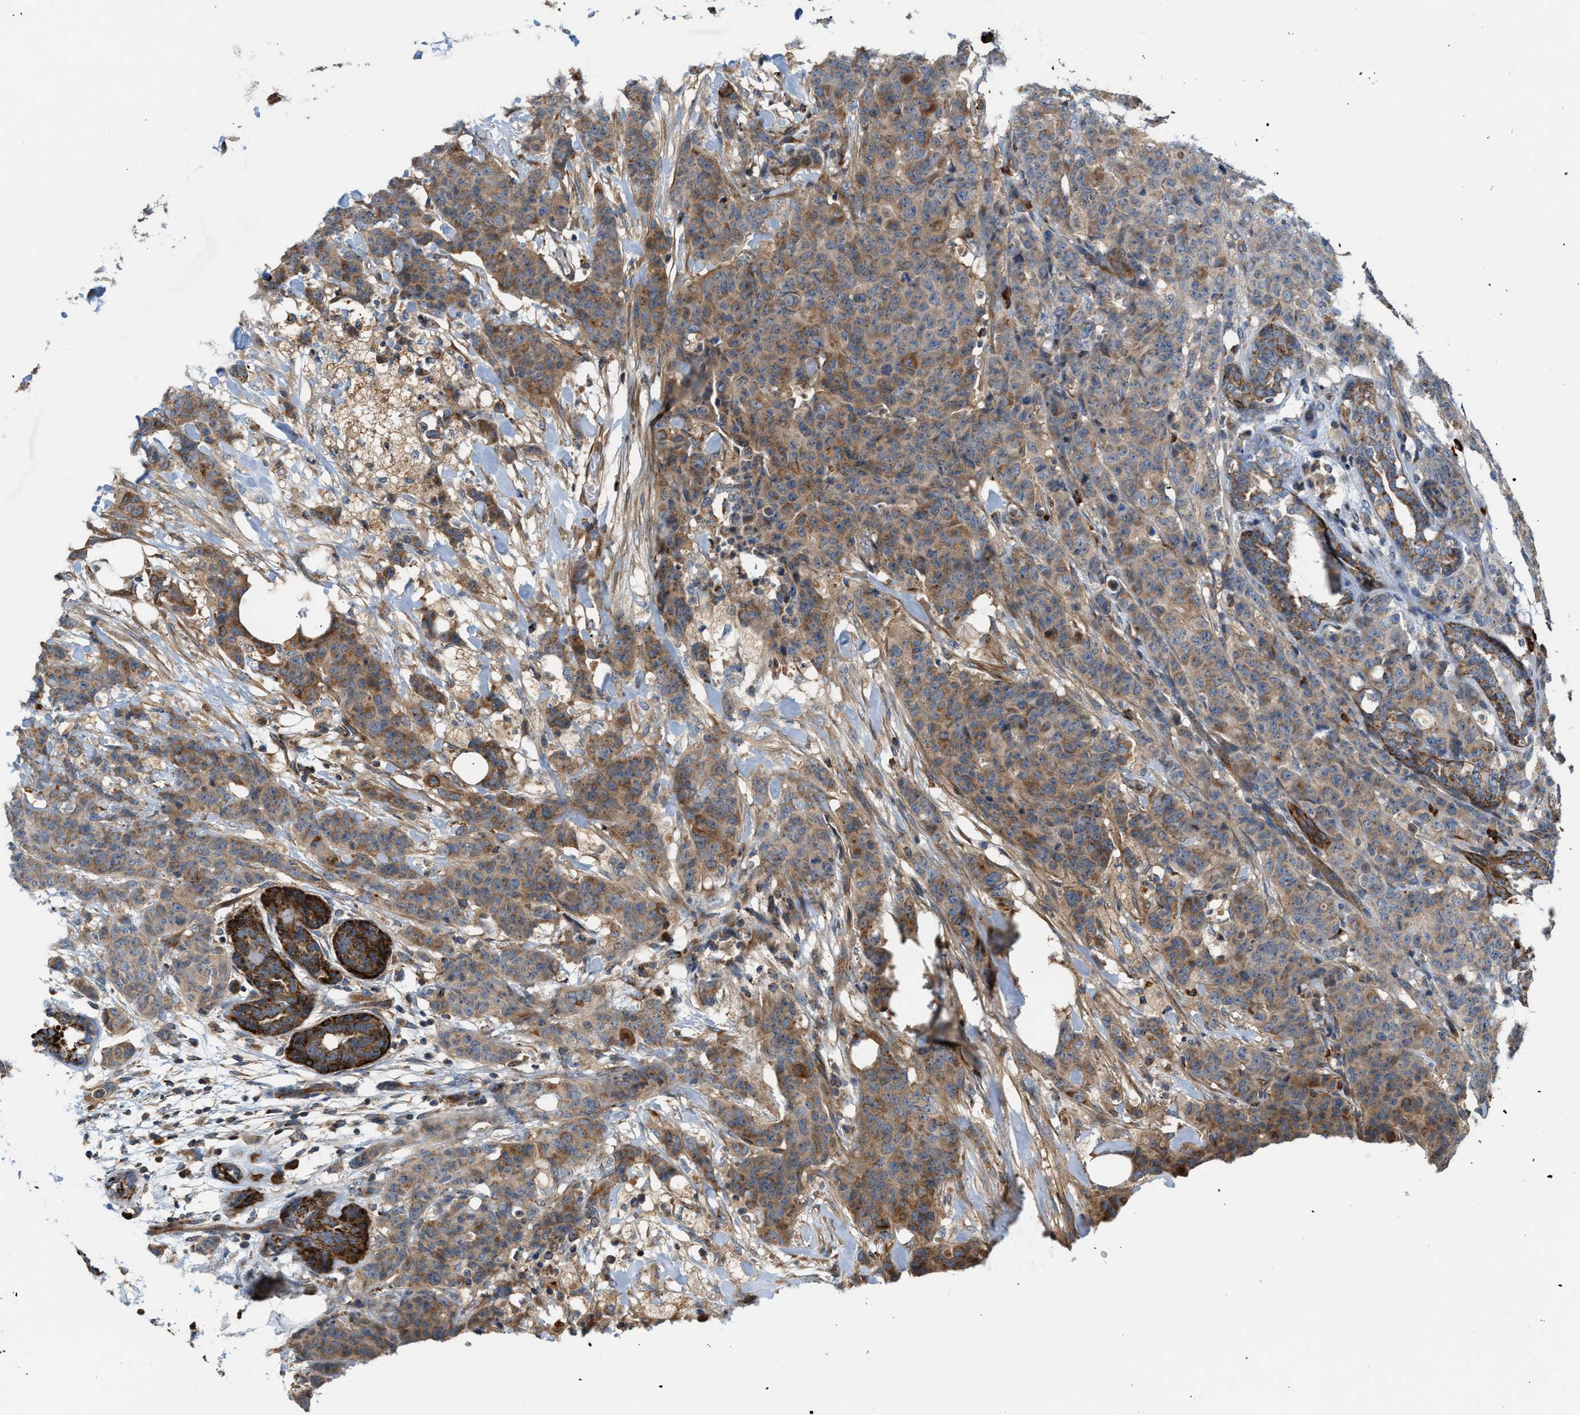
{"staining": {"intensity": "moderate", "quantity": ">75%", "location": "cytoplasmic/membranous"}, "tissue": "breast cancer", "cell_type": "Tumor cells", "image_type": "cancer", "snomed": [{"axis": "morphology", "description": "Normal tissue, NOS"}, {"axis": "morphology", "description": "Duct carcinoma"}, {"axis": "topography", "description": "Breast"}], "caption": "This histopathology image exhibits breast intraductal carcinoma stained with IHC to label a protein in brown. The cytoplasmic/membranous of tumor cells show moderate positivity for the protein. Nuclei are counter-stained blue.", "gene": "PDCL", "patient": {"sex": "female", "age": 40}}